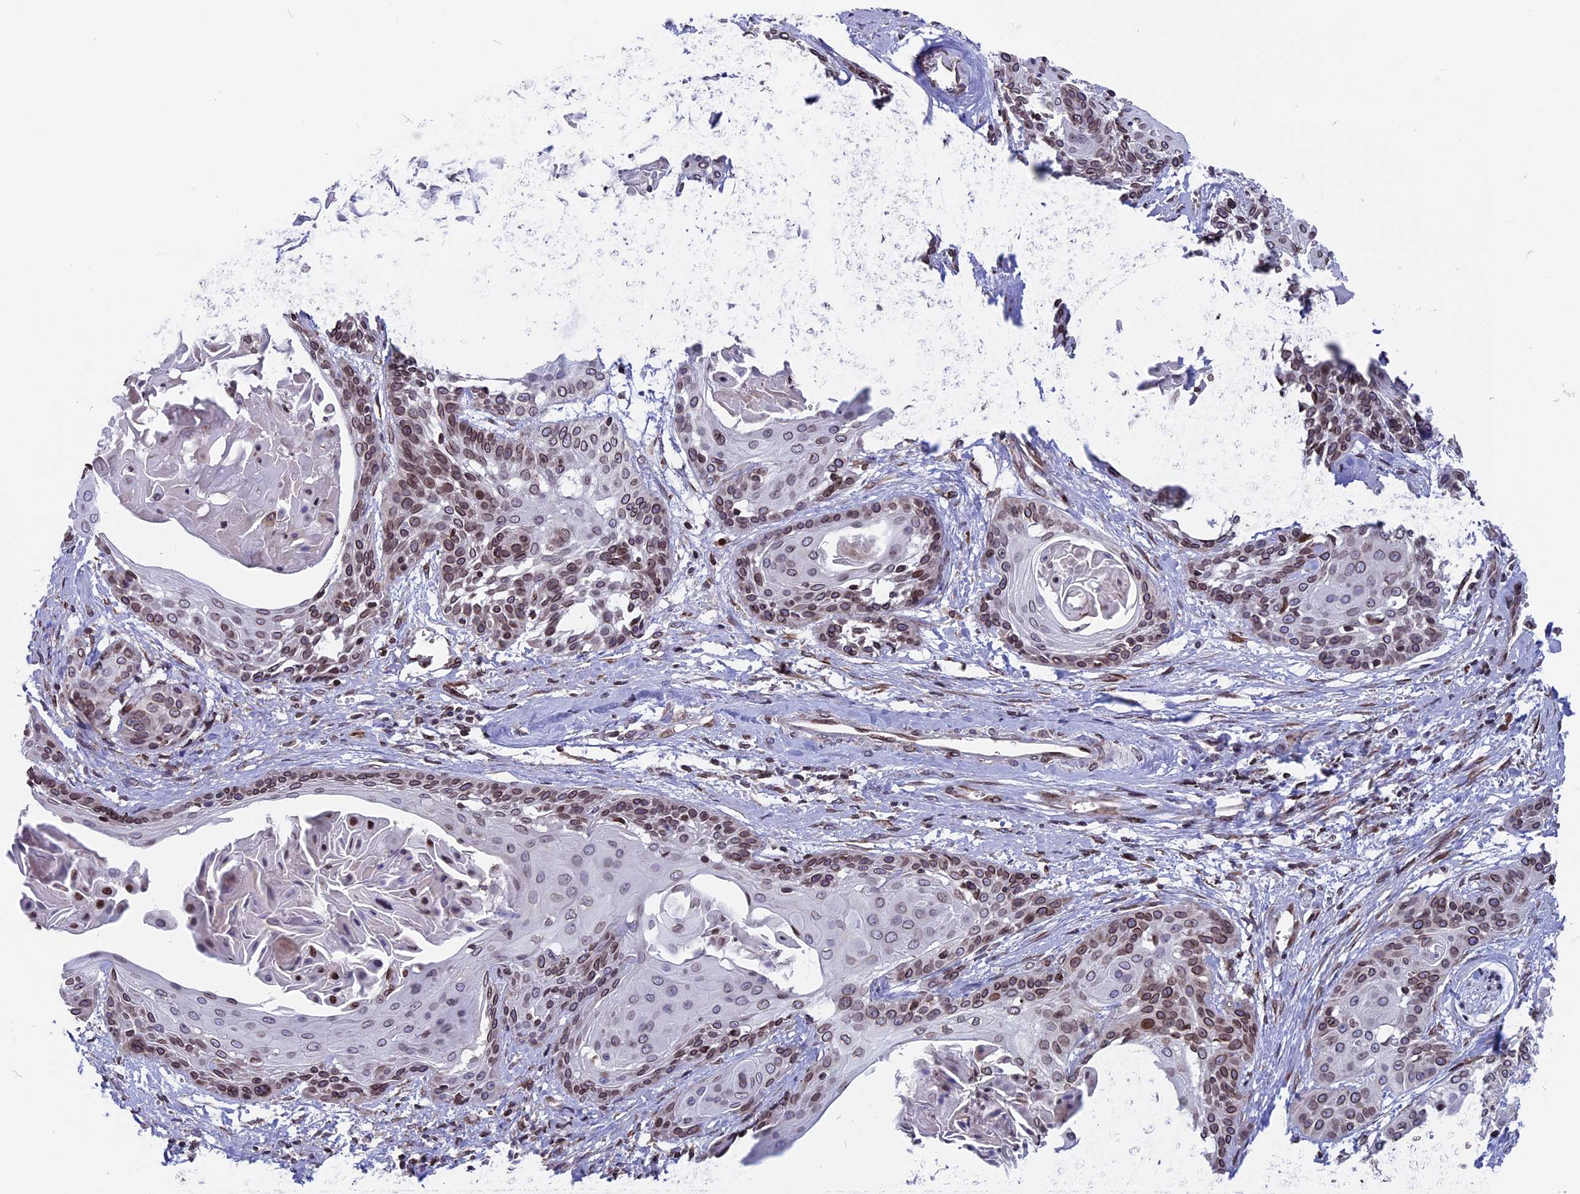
{"staining": {"intensity": "moderate", "quantity": "25%-75%", "location": "cytoplasmic/membranous,nuclear"}, "tissue": "cervical cancer", "cell_type": "Tumor cells", "image_type": "cancer", "snomed": [{"axis": "morphology", "description": "Squamous cell carcinoma, NOS"}, {"axis": "topography", "description": "Cervix"}], "caption": "Cervical squamous cell carcinoma stained with DAB (3,3'-diaminobenzidine) IHC shows medium levels of moderate cytoplasmic/membranous and nuclear expression in approximately 25%-75% of tumor cells. The protein of interest is stained brown, and the nuclei are stained in blue (DAB IHC with brightfield microscopy, high magnification).", "gene": "PTCHD4", "patient": {"sex": "female", "age": 57}}